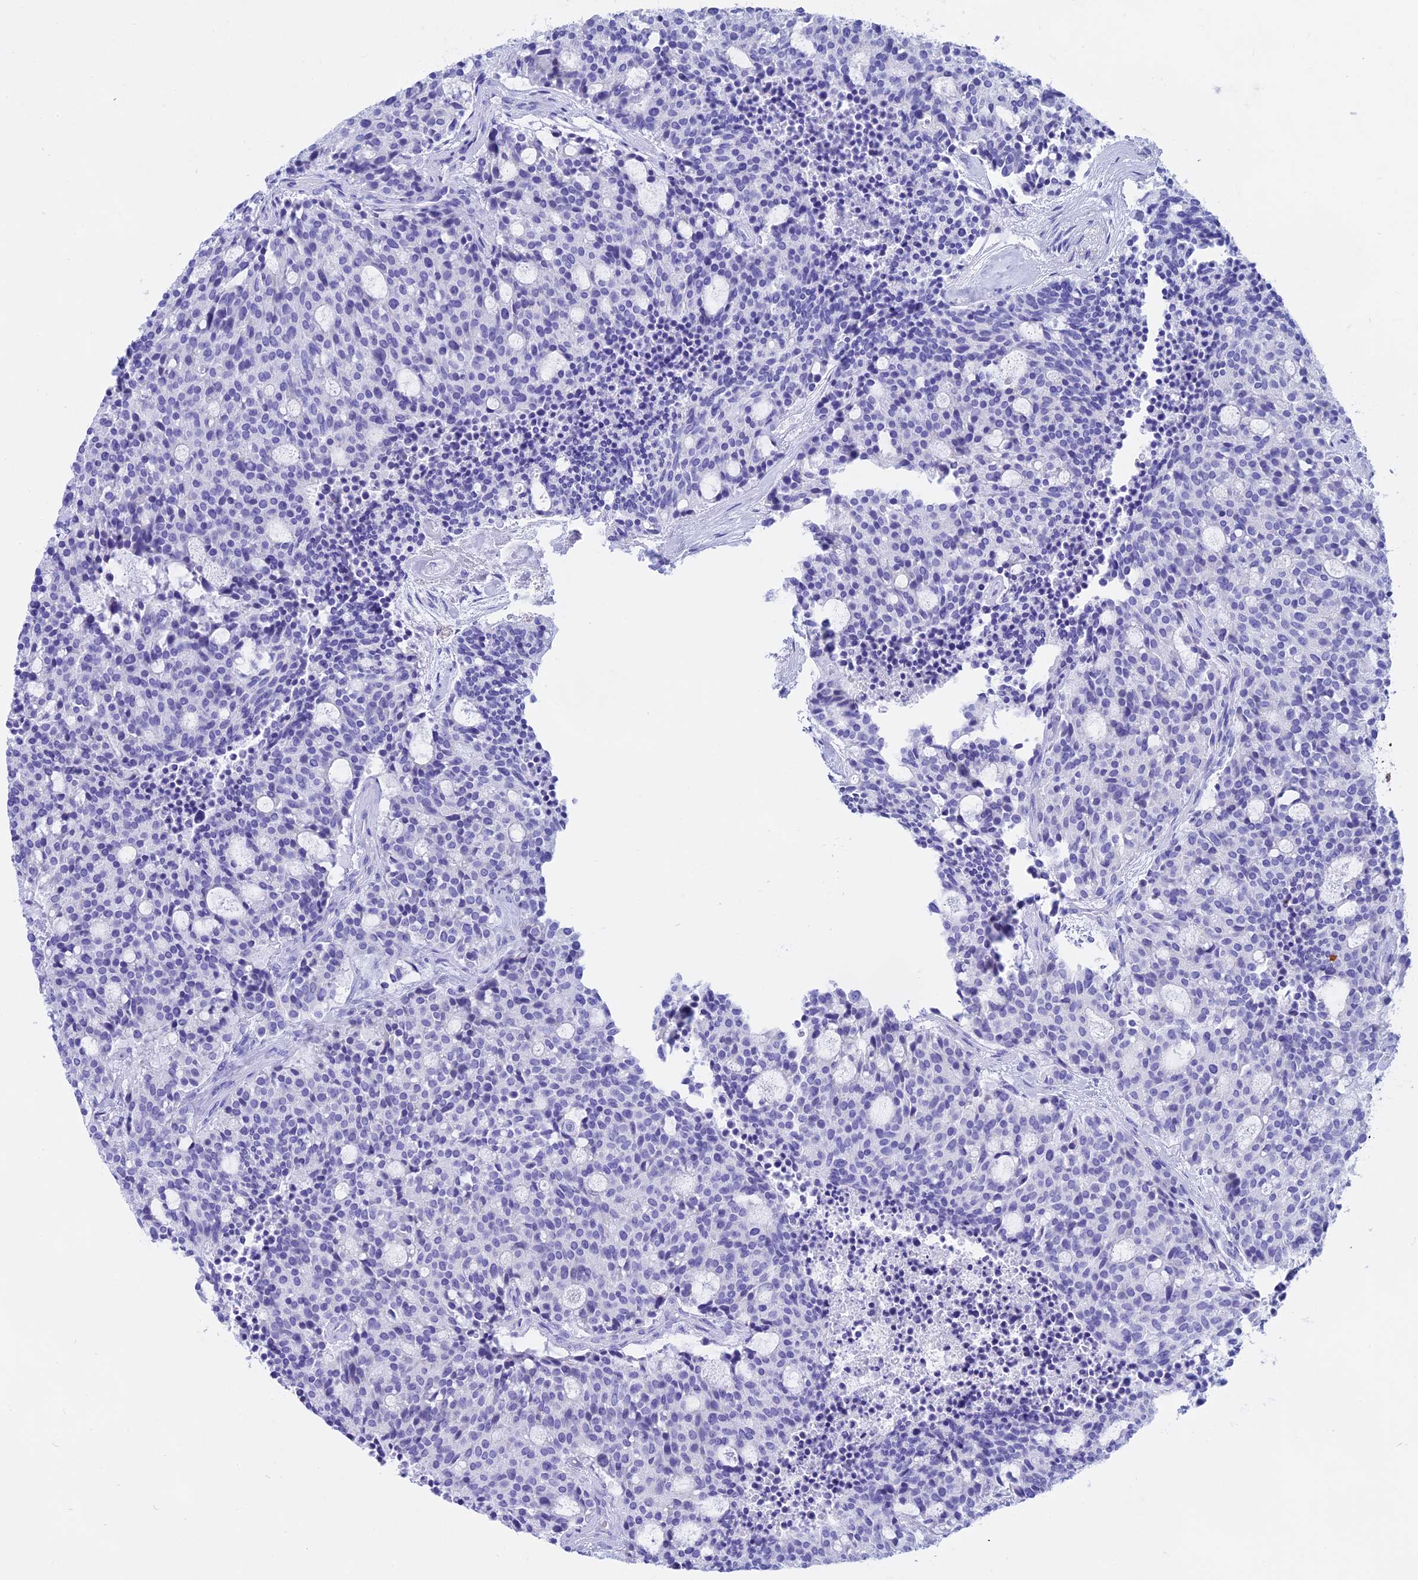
{"staining": {"intensity": "negative", "quantity": "none", "location": "none"}, "tissue": "carcinoid", "cell_type": "Tumor cells", "image_type": "cancer", "snomed": [{"axis": "morphology", "description": "Carcinoid, malignant, NOS"}, {"axis": "topography", "description": "Pancreas"}], "caption": "Immunohistochemistry image of neoplastic tissue: malignant carcinoid stained with DAB demonstrates no significant protein staining in tumor cells.", "gene": "ISCA1", "patient": {"sex": "female", "age": 54}}